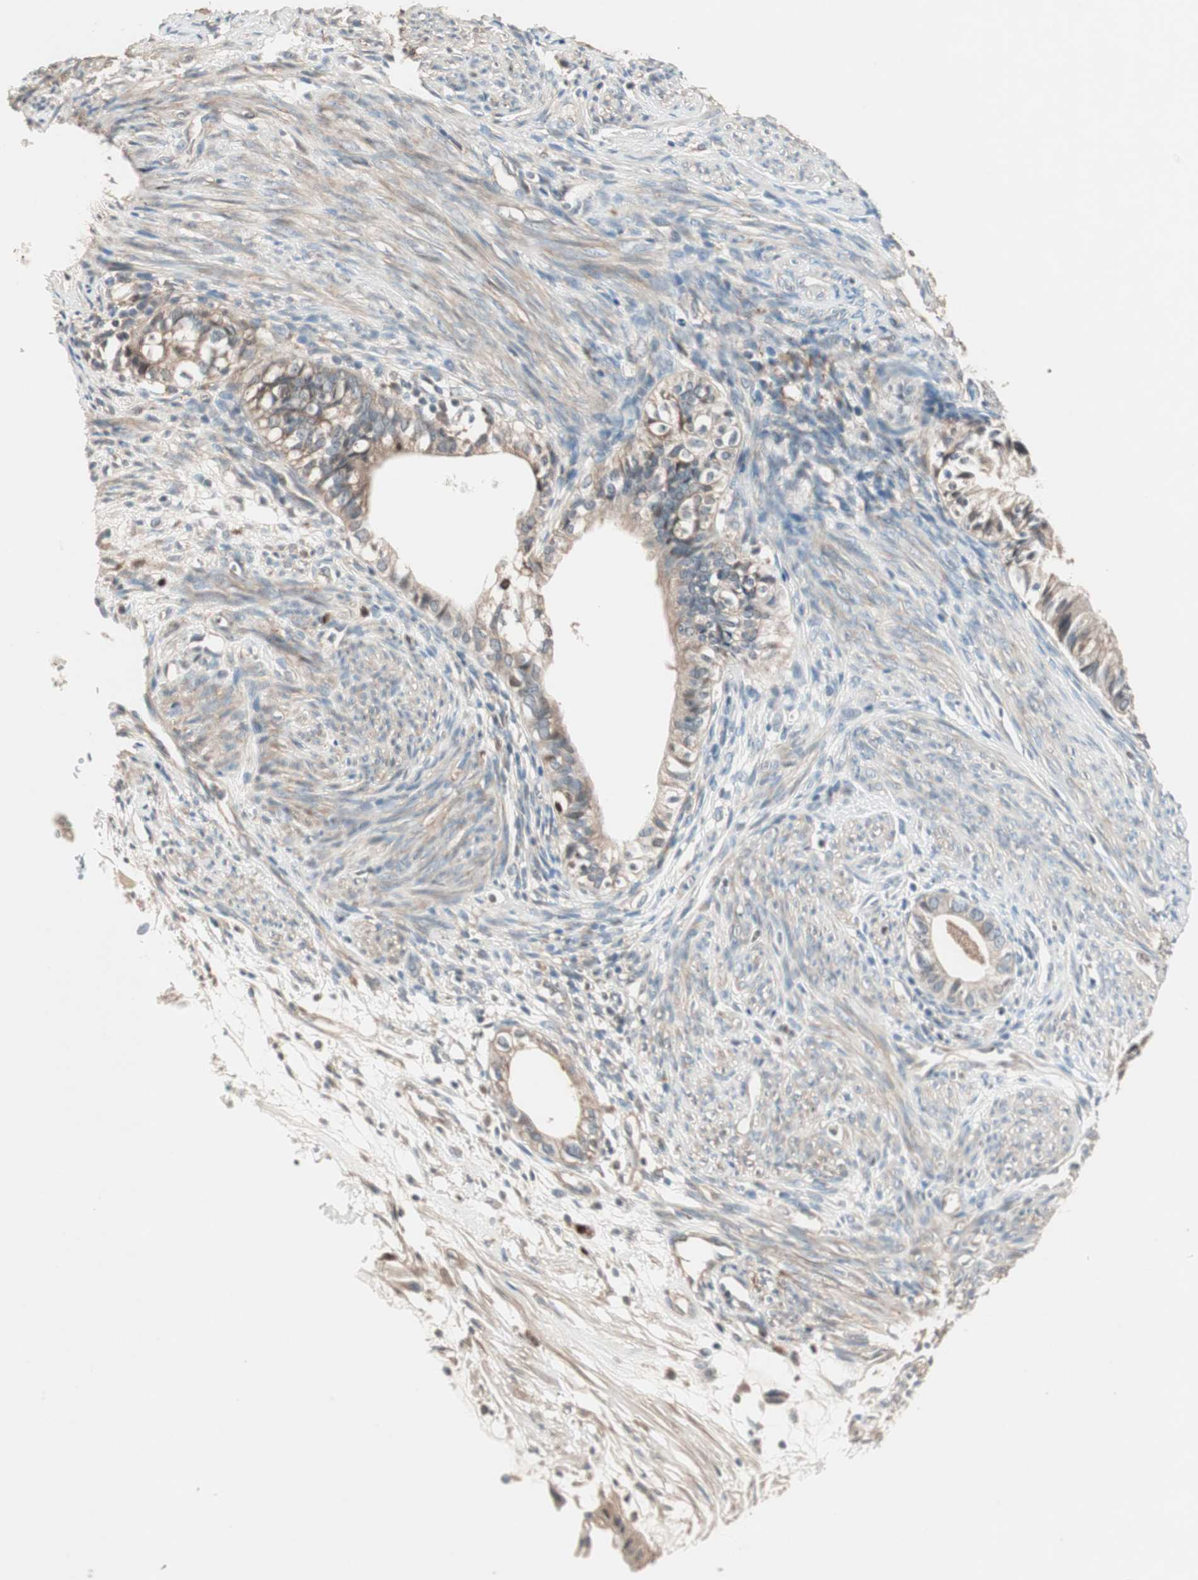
{"staining": {"intensity": "moderate", "quantity": ">75%", "location": "cytoplasmic/membranous"}, "tissue": "cervical cancer", "cell_type": "Tumor cells", "image_type": "cancer", "snomed": [{"axis": "morphology", "description": "Normal tissue, NOS"}, {"axis": "morphology", "description": "Adenocarcinoma, NOS"}, {"axis": "topography", "description": "Cervix"}, {"axis": "topography", "description": "Endometrium"}], "caption": "Adenocarcinoma (cervical) tissue exhibits moderate cytoplasmic/membranous staining in approximately >75% of tumor cells", "gene": "NFRKB", "patient": {"sex": "female", "age": 86}}